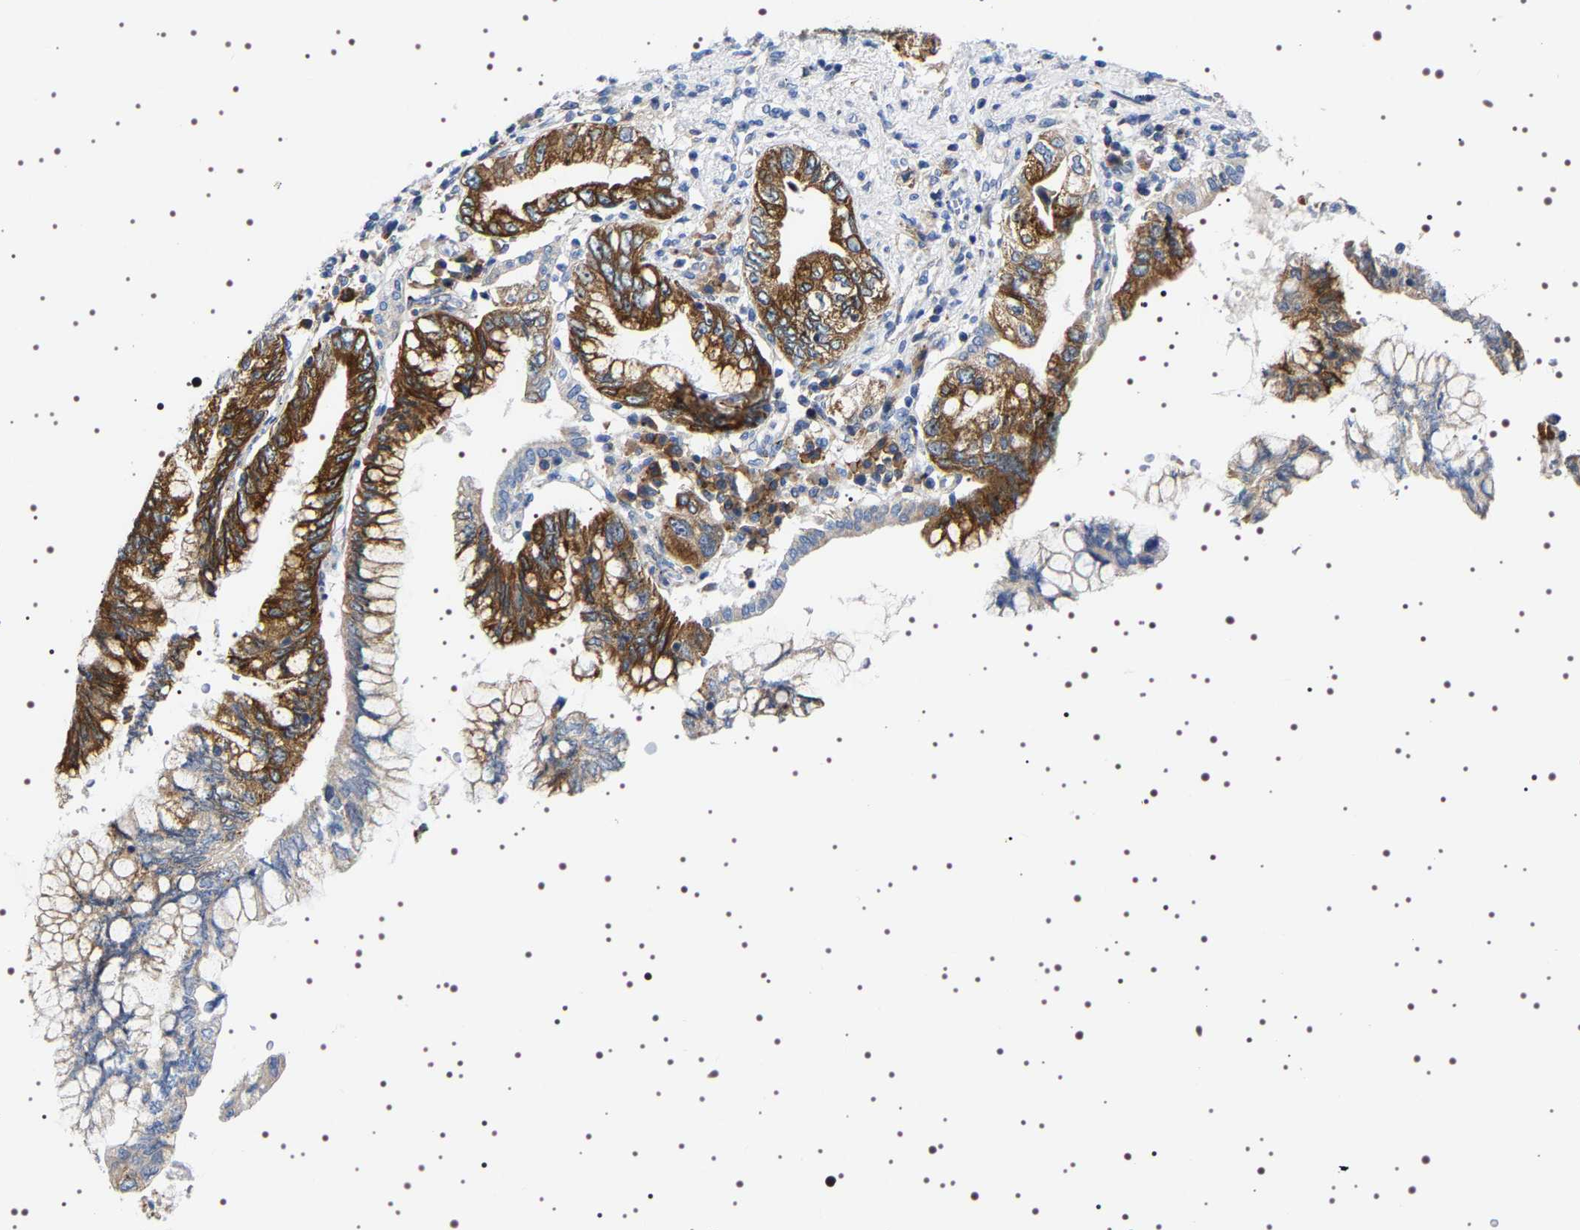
{"staining": {"intensity": "strong", "quantity": "25%-75%", "location": "cytoplasmic/membranous"}, "tissue": "pancreatic cancer", "cell_type": "Tumor cells", "image_type": "cancer", "snomed": [{"axis": "morphology", "description": "Adenocarcinoma, NOS"}, {"axis": "topography", "description": "Pancreas"}], "caption": "Brown immunohistochemical staining in adenocarcinoma (pancreatic) shows strong cytoplasmic/membranous expression in approximately 25%-75% of tumor cells. The staining was performed using DAB (3,3'-diaminobenzidine), with brown indicating positive protein expression. Nuclei are stained blue with hematoxylin.", "gene": "SQLE", "patient": {"sex": "female", "age": 73}}